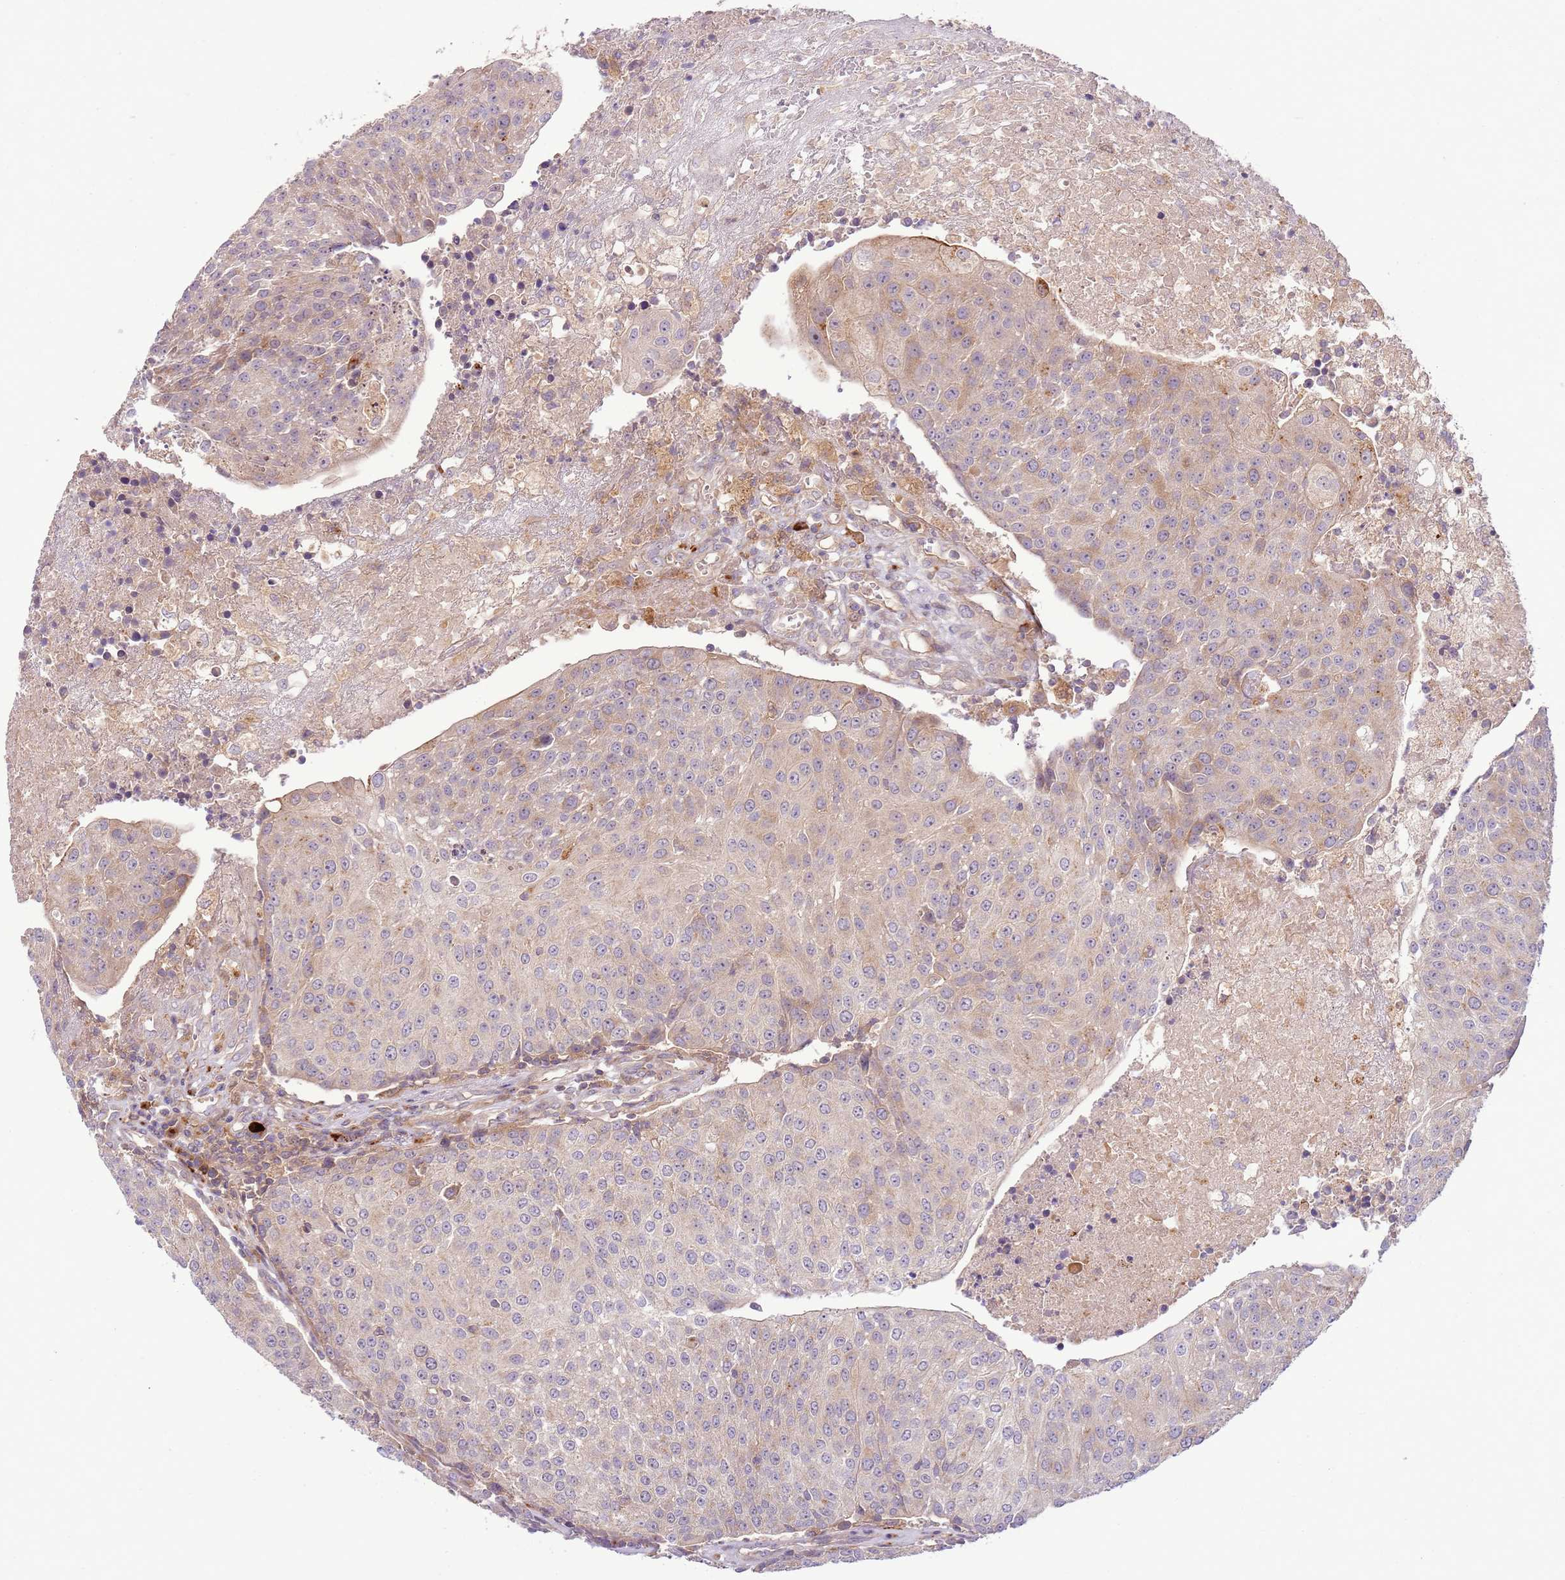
{"staining": {"intensity": "weak", "quantity": "<25%", "location": "cytoplasmic/membranous"}, "tissue": "urothelial cancer", "cell_type": "Tumor cells", "image_type": "cancer", "snomed": [{"axis": "morphology", "description": "Urothelial carcinoma, High grade"}, {"axis": "topography", "description": "Urinary bladder"}], "caption": "An IHC image of urothelial cancer is shown. There is no staining in tumor cells of urothelial cancer.", "gene": "ZNF624", "patient": {"sex": "female", "age": 85}}